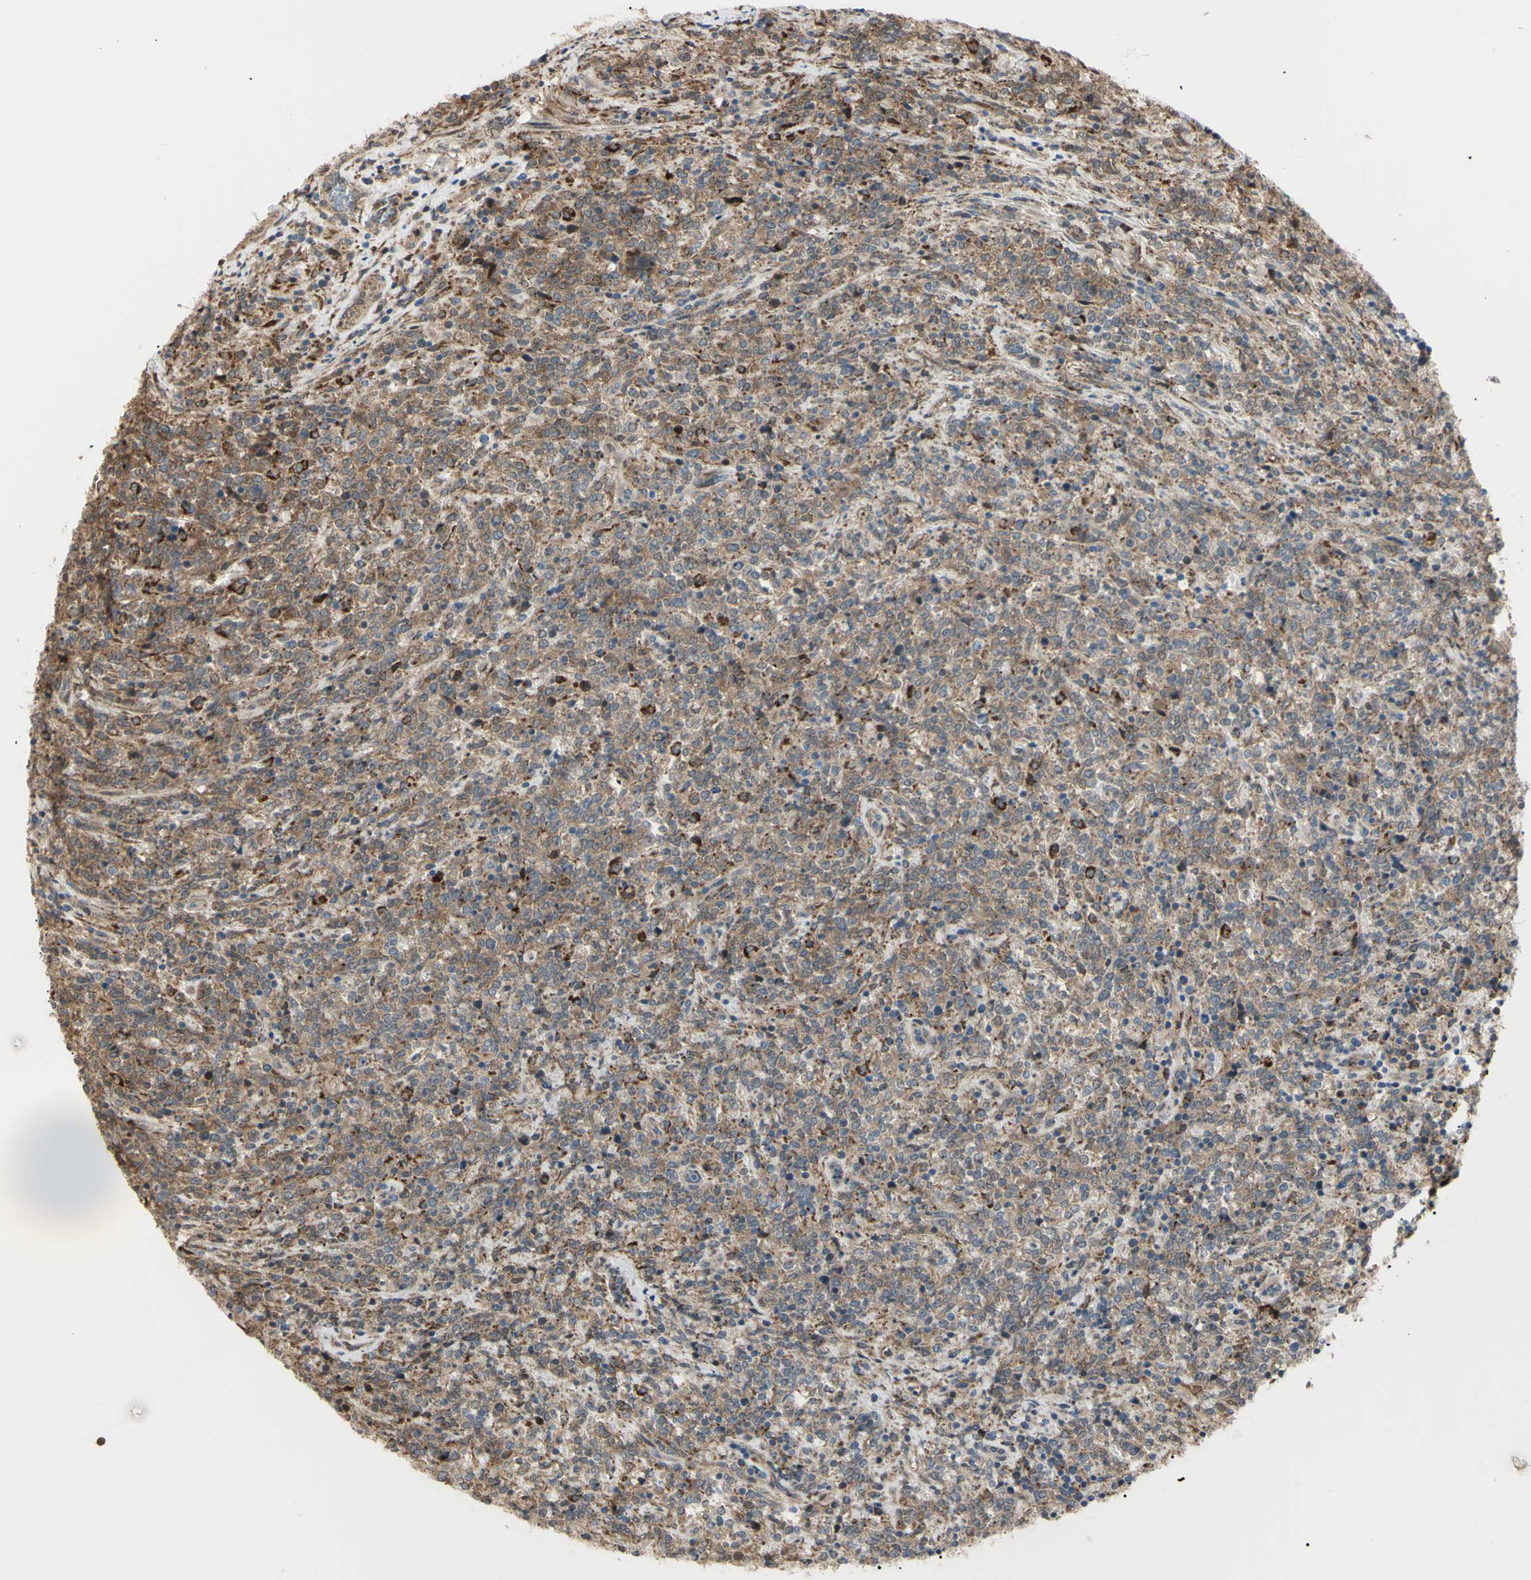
{"staining": {"intensity": "moderate", "quantity": ">75%", "location": "cytoplasmic/membranous"}, "tissue": "lymphoma", "cell_type": "Tumor cells", "image_type": "cancer", "snomed": [{"axis": "morphology", "description": "Malignant lymphoma, non-Hodgkin's type, High grade"}, {"axis": "topography", "description": "Soft tissue"}], "caption": "Human malignant lymphoma, non-Hodgkin's type (high-grade) stained with a brown dye shows moderate cytoplasmic/membranous positive positivity in about >75% of tumor cells.", "gene": "EIF5A", "patient": {"sex": "male", "age": 18}}